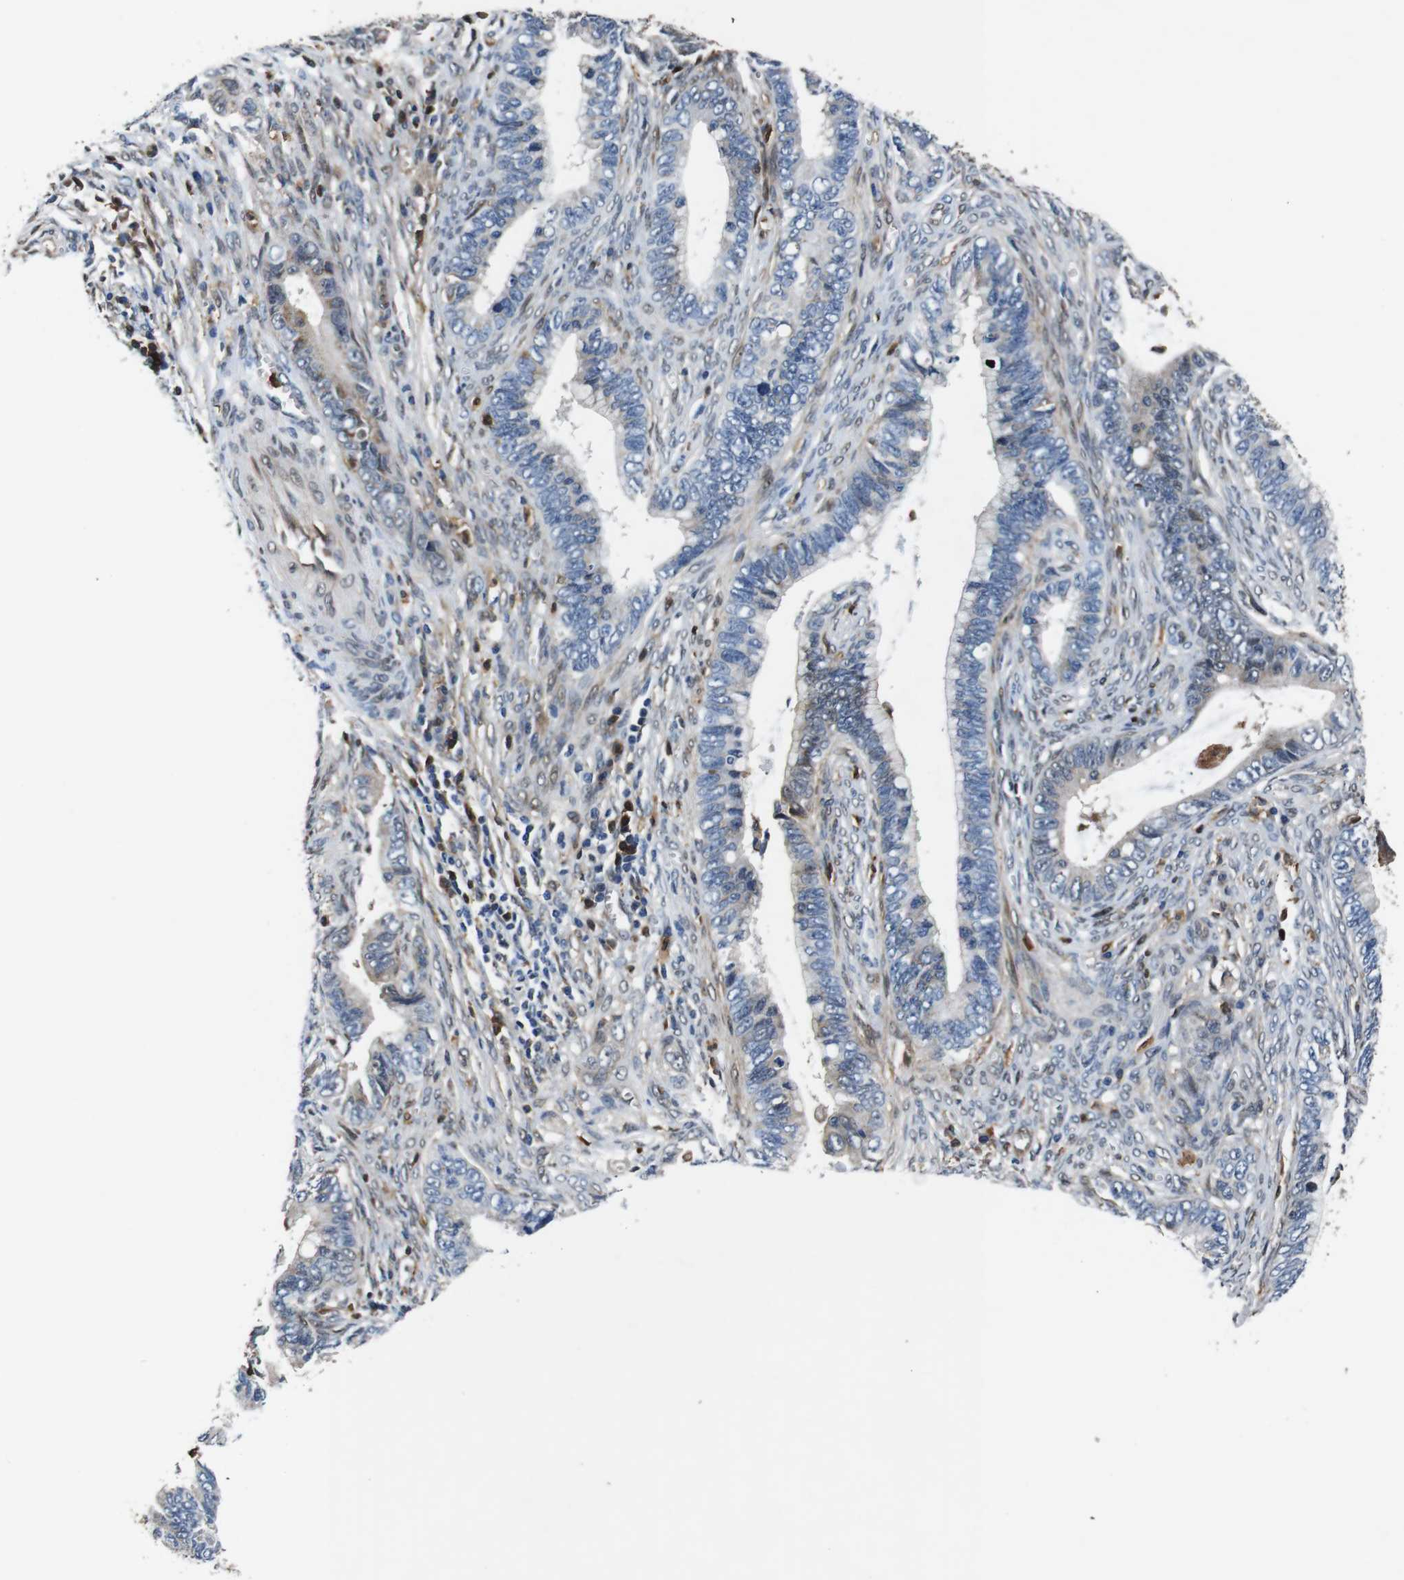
{"staining": {"intensity": "negative", "quantity": "none", "location": "none"}, "tissue": "cervical cancer", "cell_type": "Tumor cells", "image_type": "cancer", "snomed": [{"axis": "morphology", "description": "Adenocarcinoma, NOS"}, {"axis": "topography", "description": "Cervix"}], "caption": "High power microscopy photomicrograph of an immunohistochemistry (IHC) micrograph of adenocarcinoma (cervical), revealing no significant positivity in tumor cells.", "gene": "ANXA1", "patient": {"sex": "female", "age": 44}}